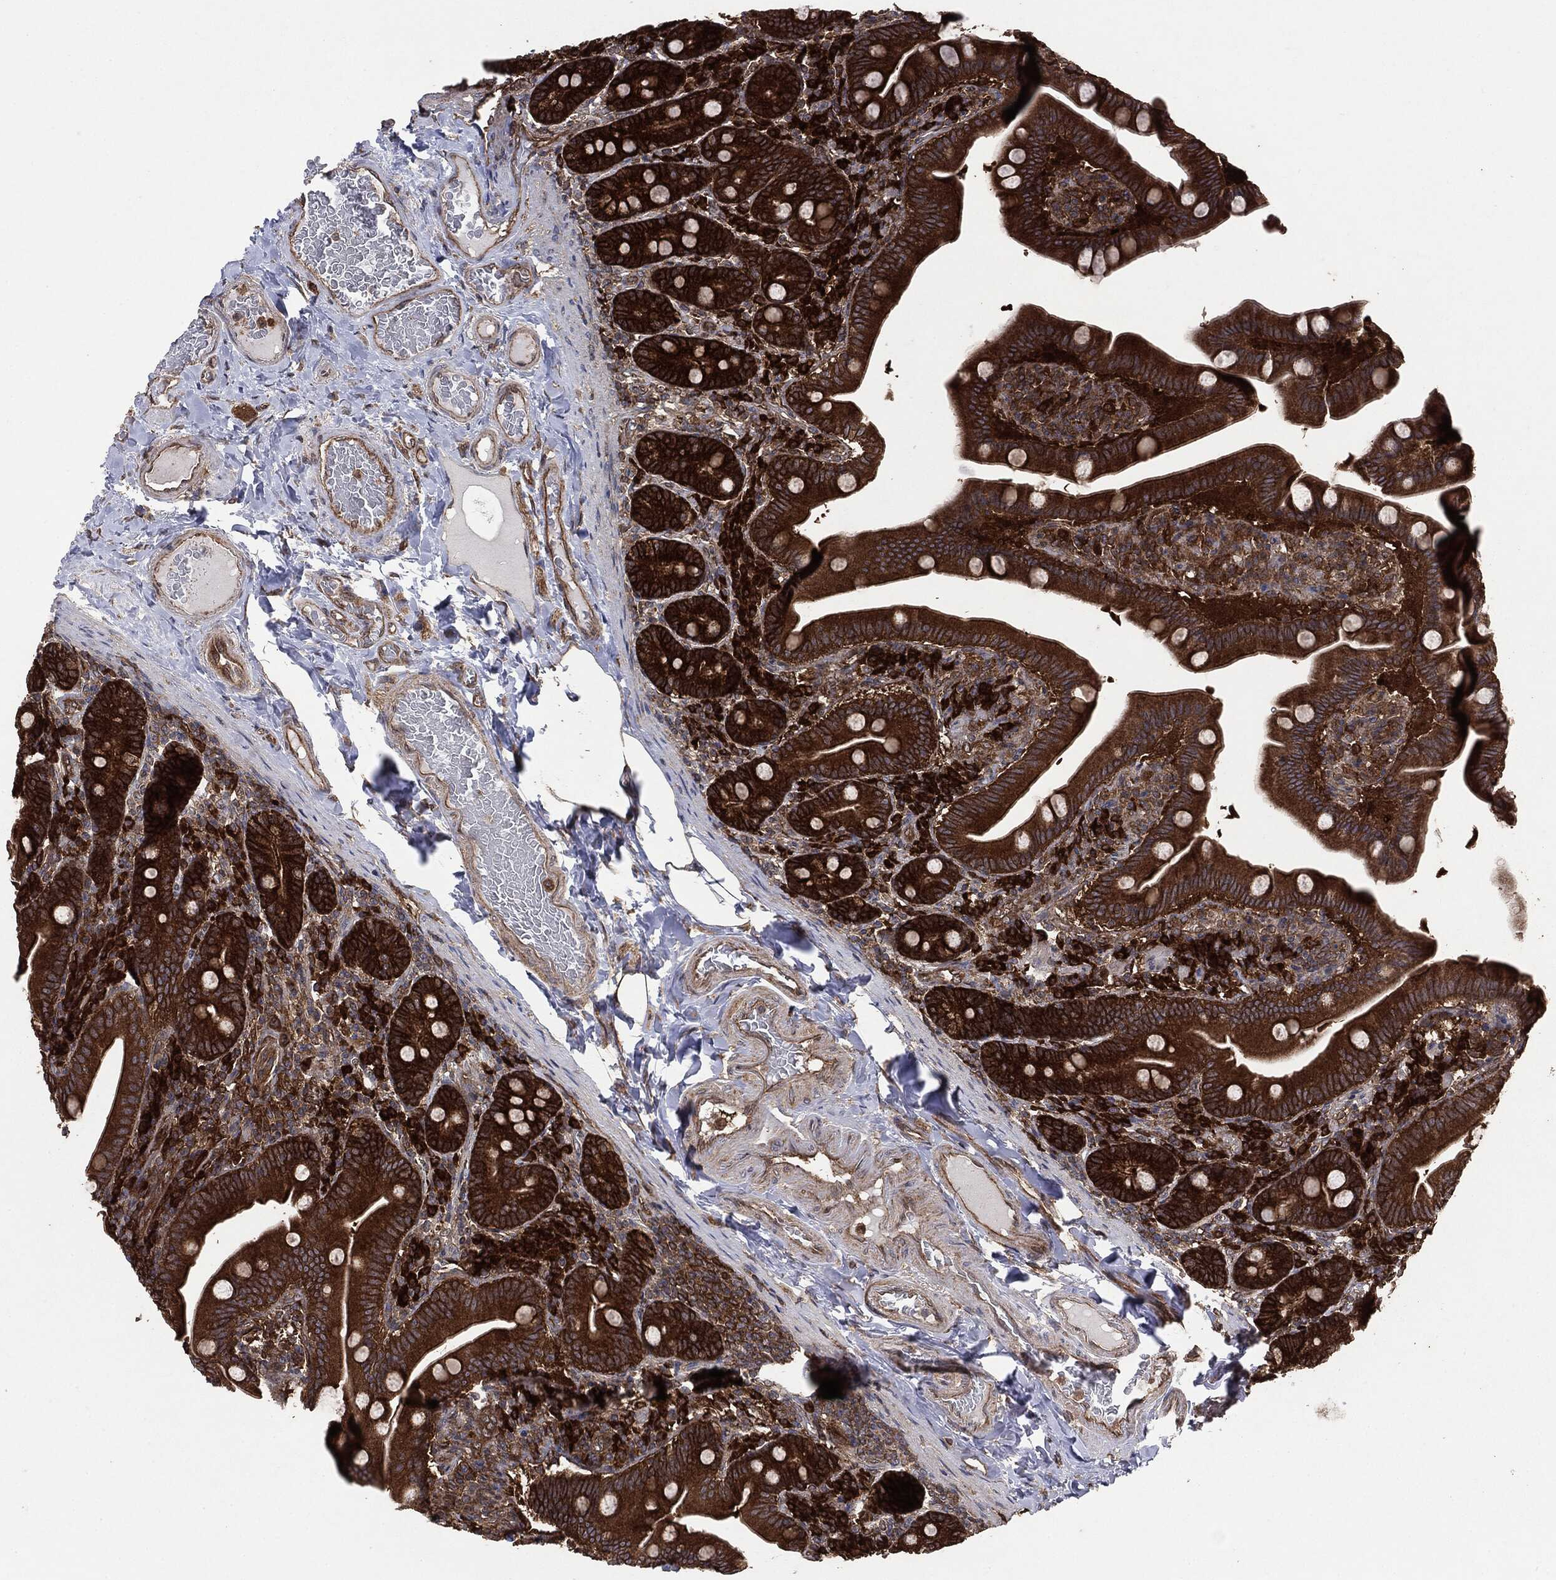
{"staining": {"intensity": "strong", "quantity": ">75%", "location": "cytoplasmic/membranous"}, "tissue": "small intestine", "cell_type": "Glandular cells", "image_type": "normal", "snomed": [{"axis": "morphology", "description": "Normal tissue, NOS"}, {"axis": "topography", "description": "Small intestine"}], "caption": "Glandular cells reveal high levels of strong cytoplasmic/membranous positivity in approximately >75% of cells in benign small intestine.", "gene": "NME1", "patient": {"sex": "male", "age": 66}}